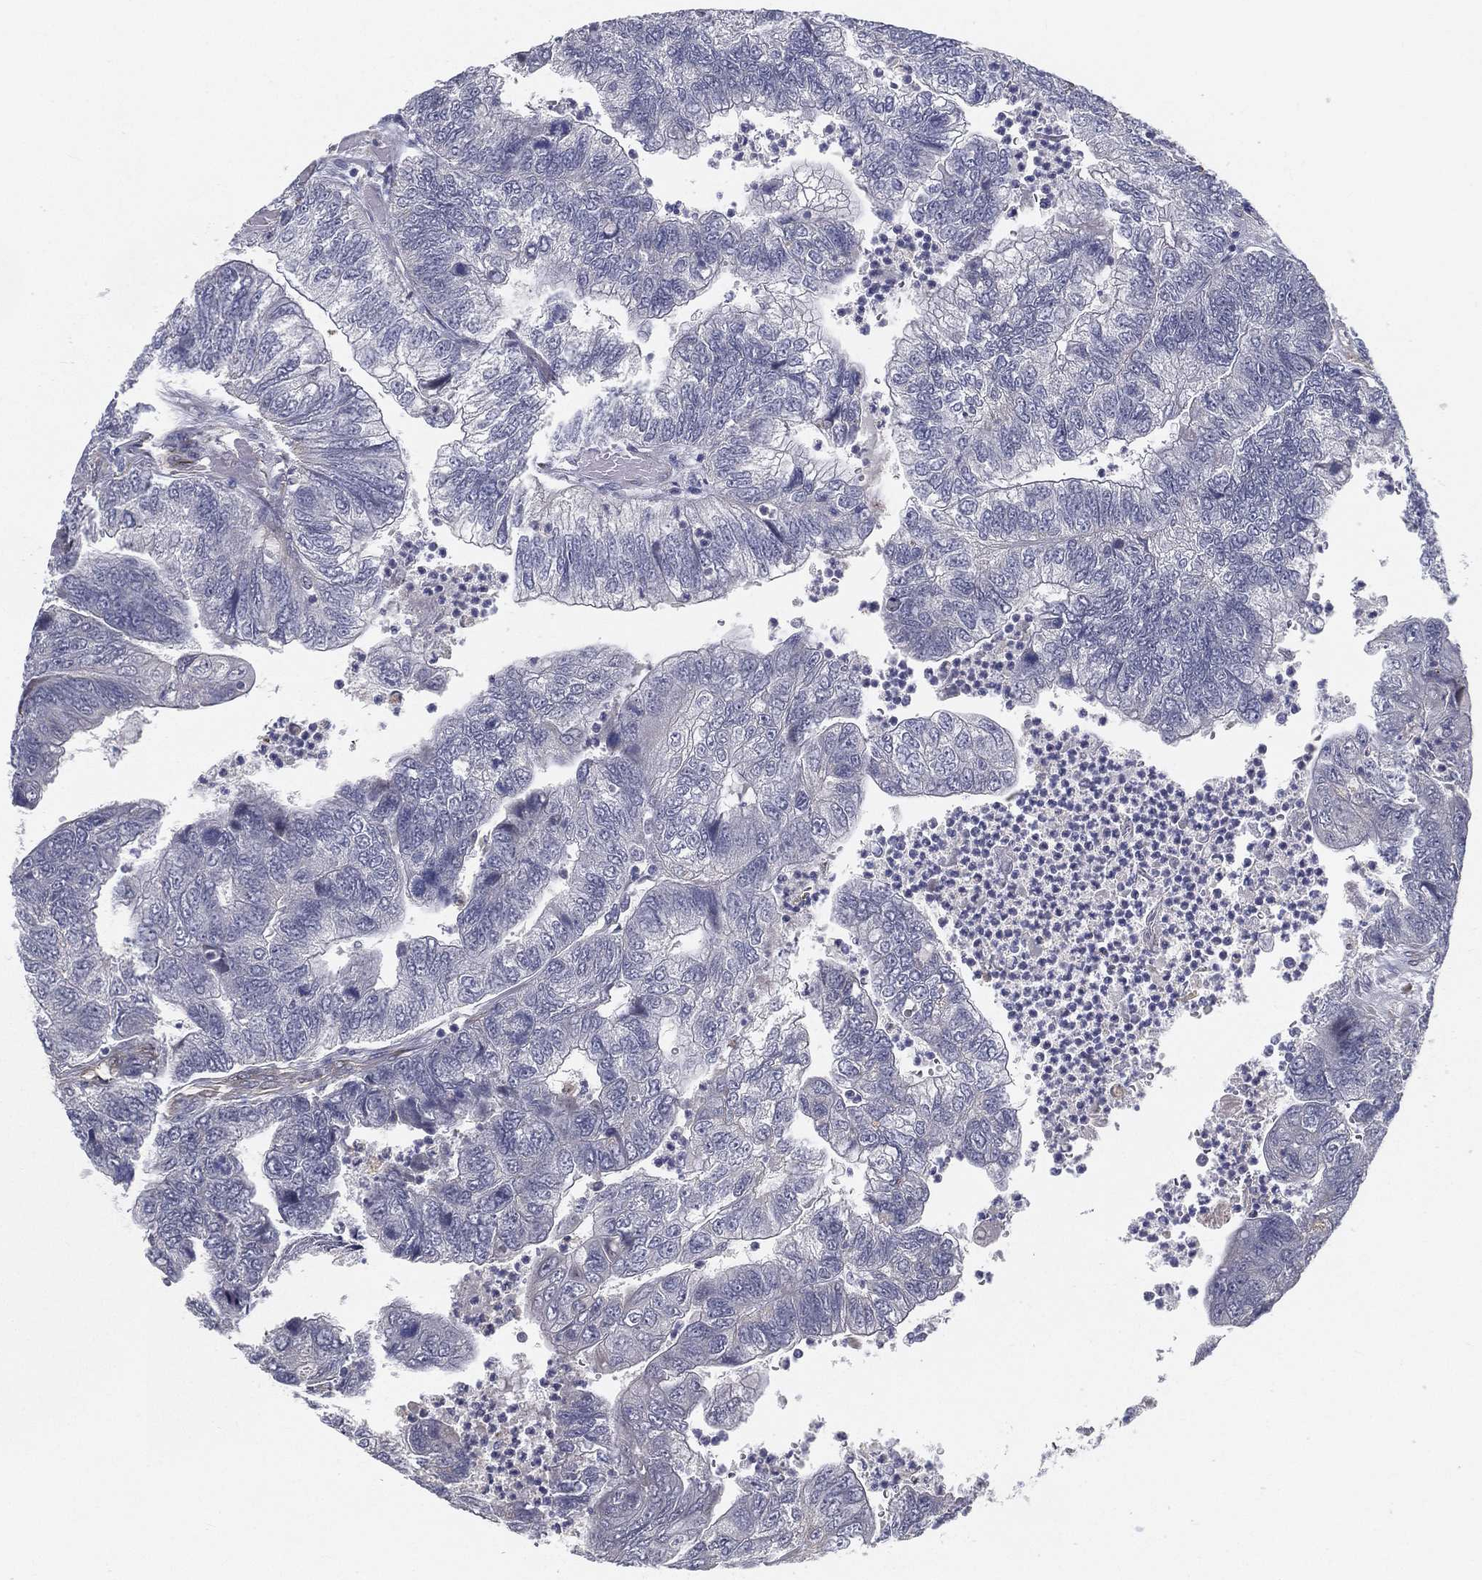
{"staining": {"intensity": "negative", "quantity": "none", "location": "none"}, "tissue": "colorectal cancer", "cell_type": "Tumor cells", "image_type": "cancer", "snomed": [{"axis": "morphology", "description": "Adenocarcinoma, NOS"}, {"axis": "topography", "description": "Colon"}], "caption": "Immunohistochemical staining of colorectal adenocarcinoma demonstrates no significant positivity in tumor cells. The staining was performed using DAB (3,3'-diaminobenzidine) to visualize the protein expression in brown, while the nuclei were stained in blue with hematoxylin (Magnification: 20x).", "gene": "LRRC56", "patient": {"sex": "female", "age": 67}}